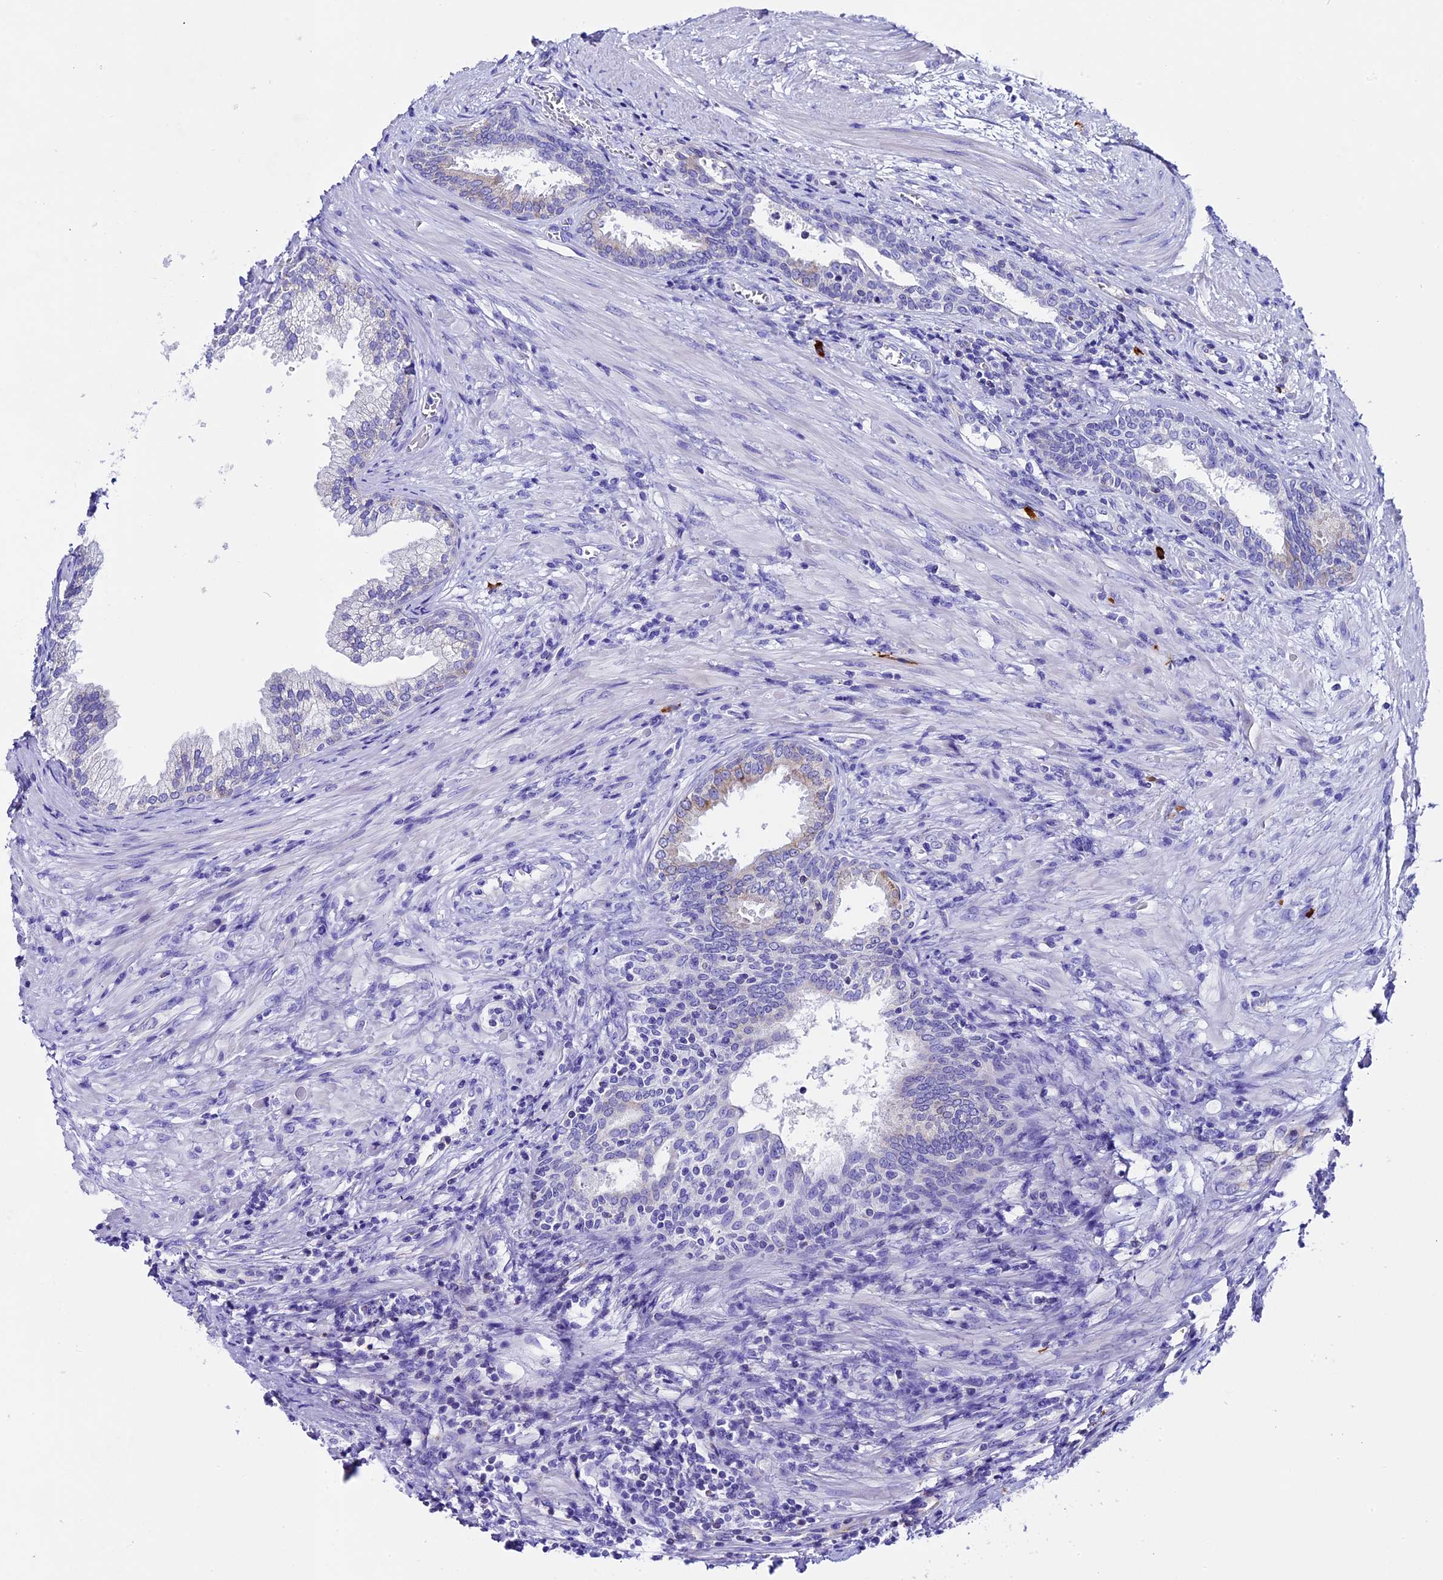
{"staining": {"intensity": "weak", "quantity": "<25%", "location": "cytoplasmic/membranous"}, "tissue": "prostate", "cell_type": "Glandular cells", "image_type": "normal", "snomed": [{"axis": "morphology", "description": "Normal tissue, NOS"}, {"axis": "topography", "description": "Prostate"}], "caption": "Immunohistochemical staining of unremarkable human prostate demonstrates no significant staining in glandular cells.", "gene": "FKBP11", "patient": {"sex": "male", "age": 76}}